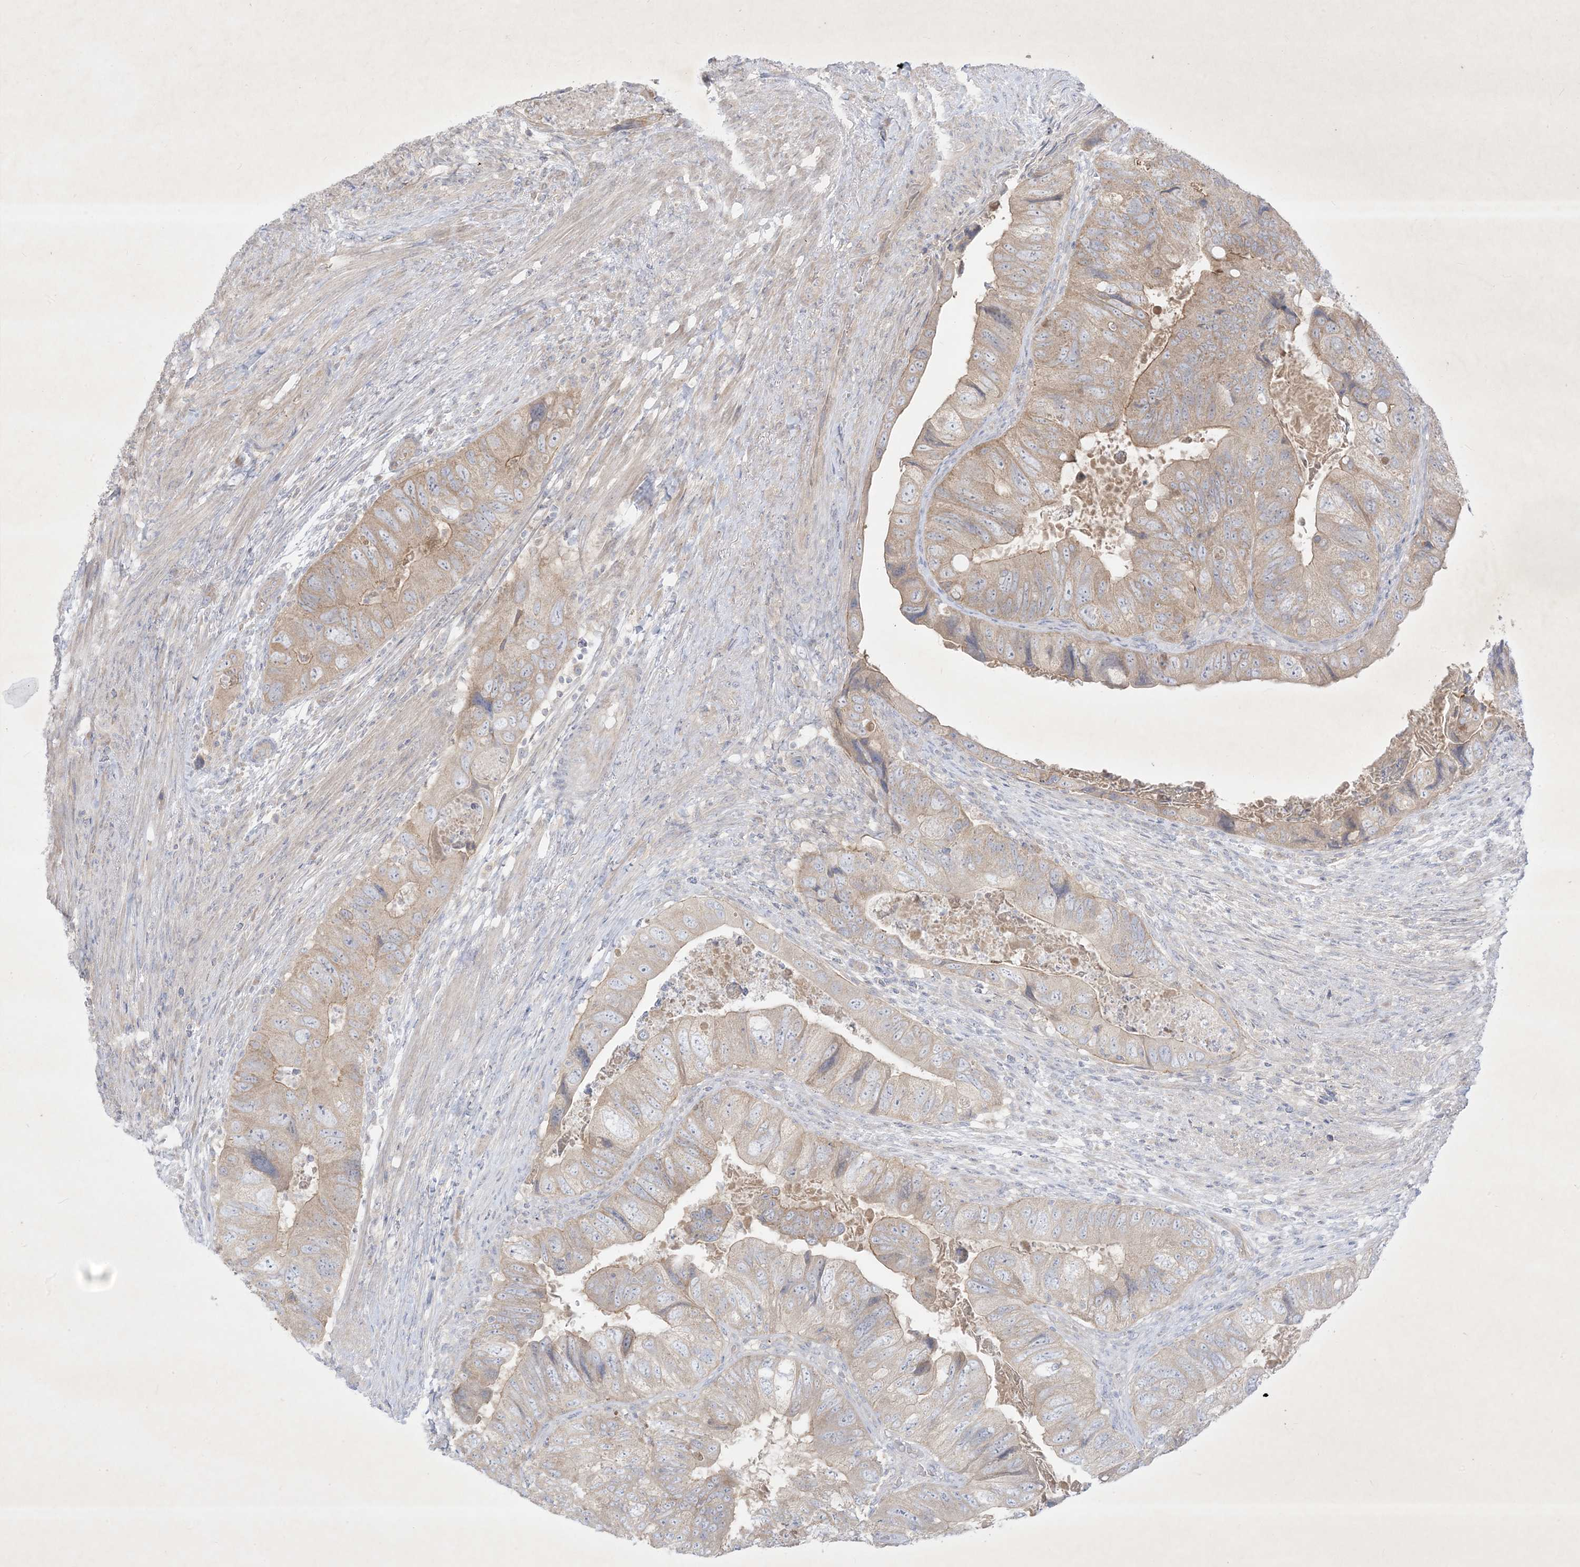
{"staining": {"intensity": "weak", "quantity": "25%-75%", "location": "cytoplasmic/membranous"}, "tissue": "colorectal cancer", "cell_type": "Tumor cells", "image_type": "cancer", "snomed": [{"axis": "morphology", "description": "Adenocarcinoma, NOS"}, {"axis": "topography", "description": "Rectum"}], "caption": "Weak cytoplasmic/membranous positivity for a protein is identified in about 25%-75% of tumor cells of colorectal cancer (adenocarcinoma) using immunohistochemistry.", "gene": "PLEKHA3", "patient": {"sex": "male", "age": 63}}